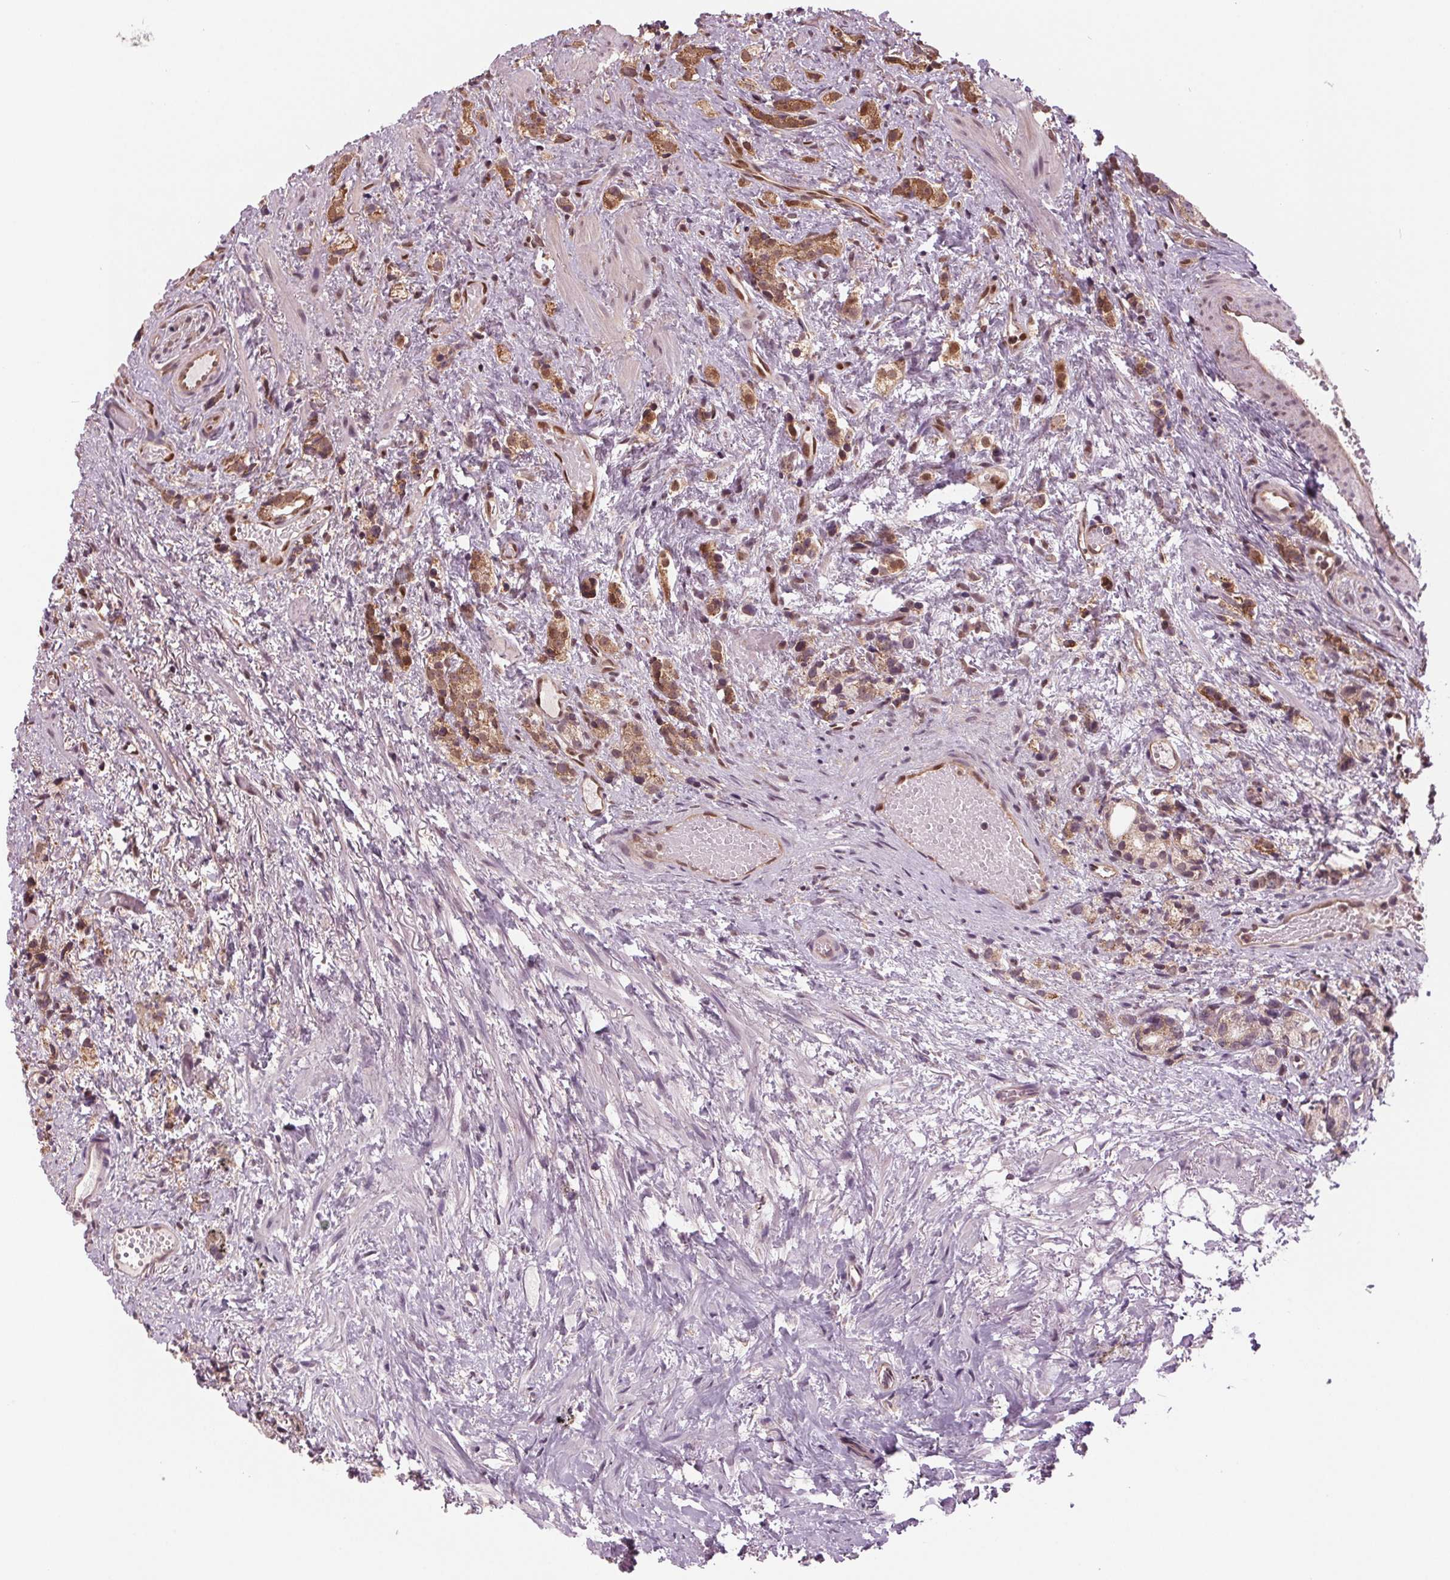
{"staining": {"intensity": "moderate", "quantity": ">75%", "location": "cytoplasmic/membranous"}, "tissue": "prostate cancer", "cell_type": "Tumor cells", "image_type": "cancer", "snomed": [{"axis": "morphology", "description": "Adenocarcinoma, High grade"}, {"axis": "topography", "description": "Prostate"}], "caption": "IHC (DAB (3,3'-diaminobenzidine)) staining of human prostate cancer (adenocarcinoma (high-grade)) displays moderate cytoplasmic/membranous protein expression in about >75% of tumor cells.", "gene": "STAT3", "patient": {"sex": "male", "age": 53}}